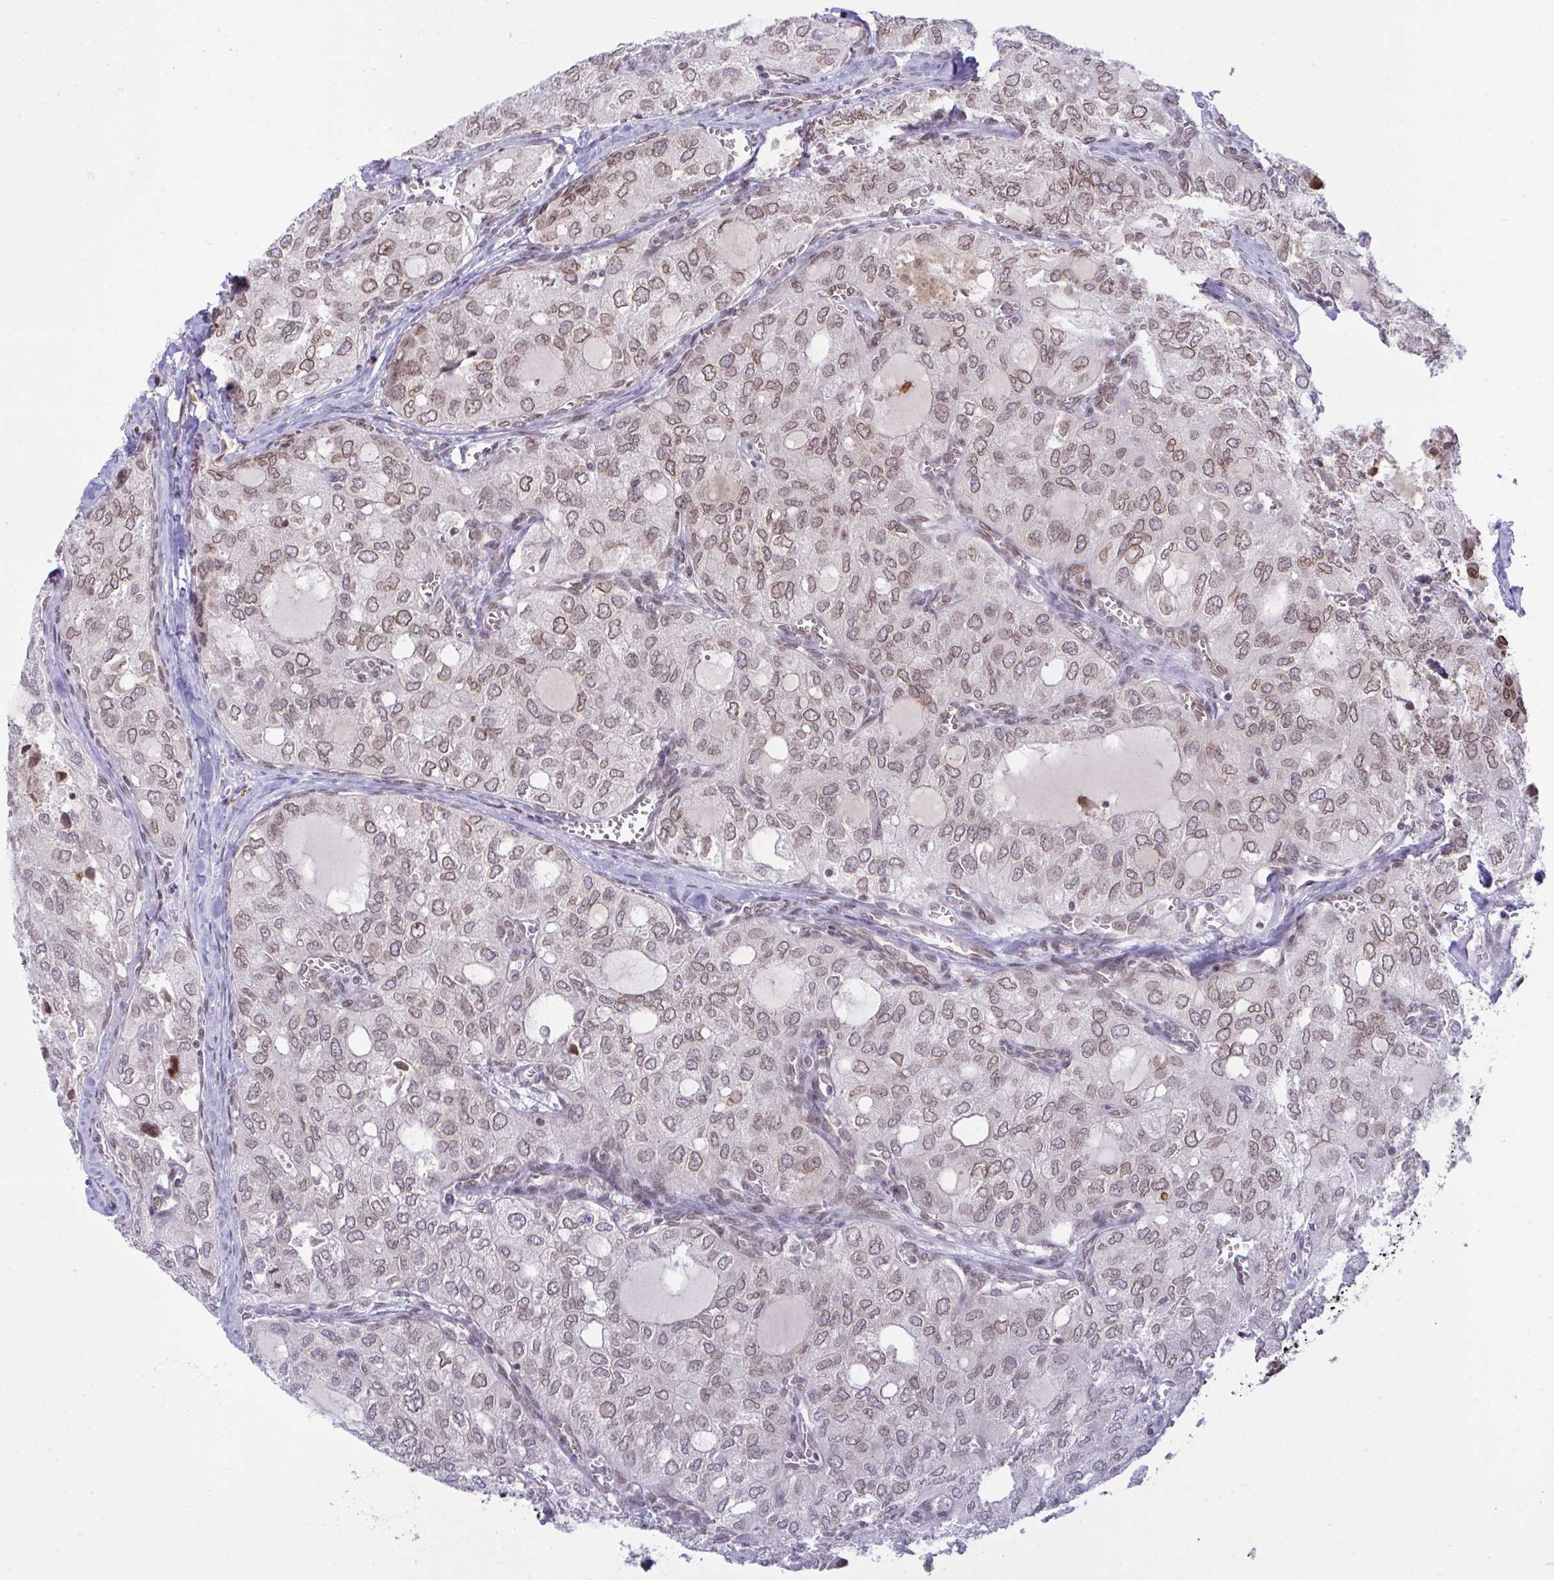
{"staining": {"intensity": "moderate", "quantity": ">75%", "location": "cytoplasmic/membranous,nuclear"}, "tissue": "thyroid cancer", "cell_type": "Tumor cells", "image_type": "cancer", "snomed": [{"axis": "morphology", "description": "Follicular adenoma carcinoma, NOS"}, {"axis": "topography", "description": "Thyroid gland"}], "caption": "Immunohistochemical staining of thyroid follicular adenoma carcinoma displays medium levels of moderate cytoplasmic/membranous and nuclear protein expression in about >75% of tumor cells. (IHC, brightfield microscopy, high magnification).", "gene": "RANBP2", "patient": {"sex": "male", "age": 75}}